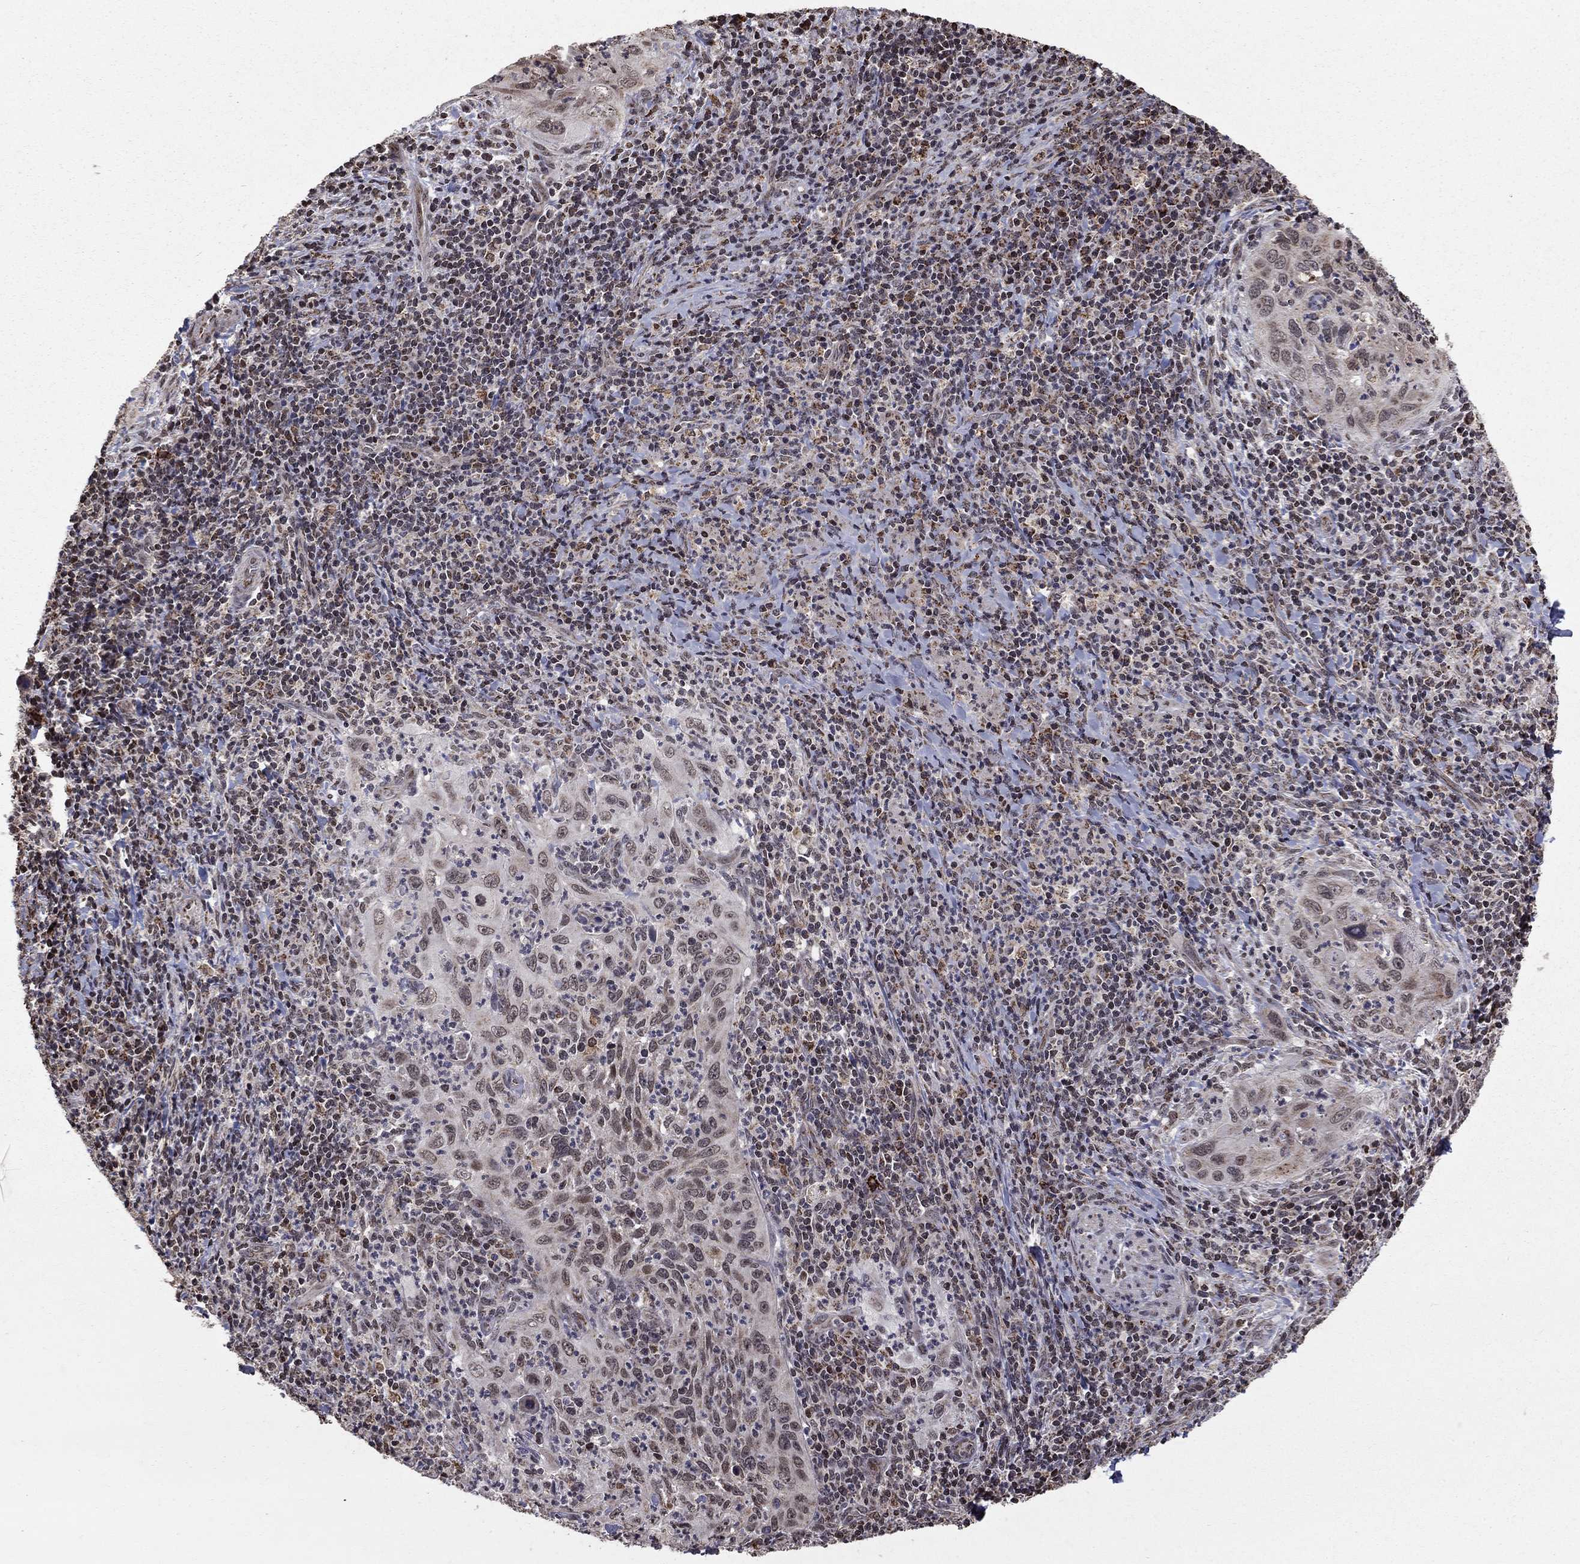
{"staining": {"intensity": "negative", "quantity": "none", "location": "none"}, "tissue": "cervical cancer", "cell_type": "Tumor cells", "image_type": "cancer", "snomed": [{"axis": "morphology", "description": "Squamous cell carcinoma, NOS"}, {"axis": "topography", "description": "Cervix"}], "caption": "Human cervical cancer (squamous cell carcinoma) stained for a protein using IHC demonstrates no staining in tumor cells.", "gene": "ACOT13", "patient": {"sex": "female", "age": 26}}